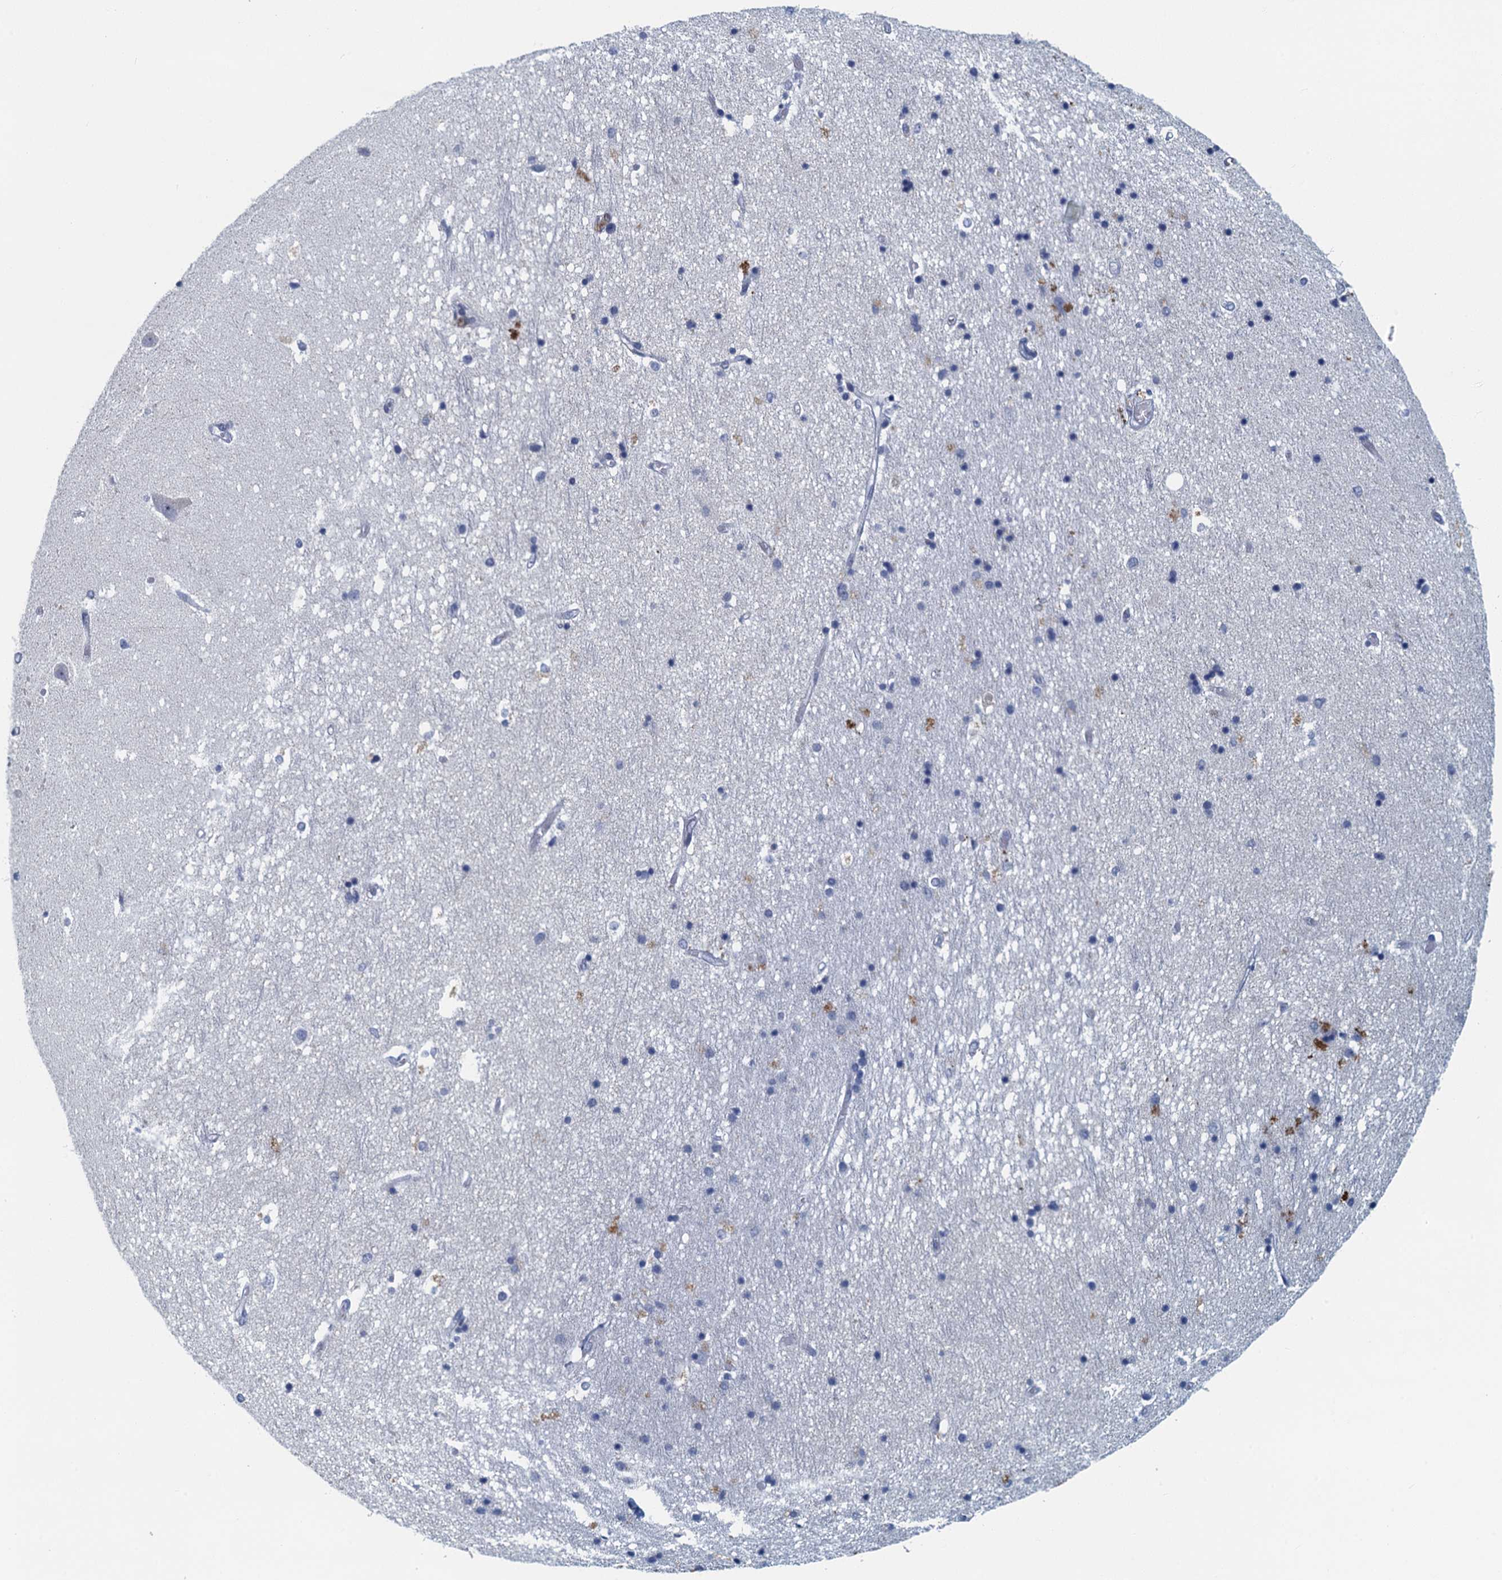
{"staining": {"intensity": "negative", "quantity": "none", "location": "none"}, "tissue": "hippocampus", "cell_type": "Glial cells", "image_type": "normal", "snomed": [{"axis": "morphology", "description": "Normal tissue, NOS"}, {"axis": "topography", "description": "Hippocampus"}], "caption": "This micrograph is of benign hippocampus stained with immunohistochemistry to label a protein in brown with the nuclei are counter-stained blue. There is no staining in glial cells.", "gene": "ANKRD13D", "patient": {"sex": "male", "age": 45}}